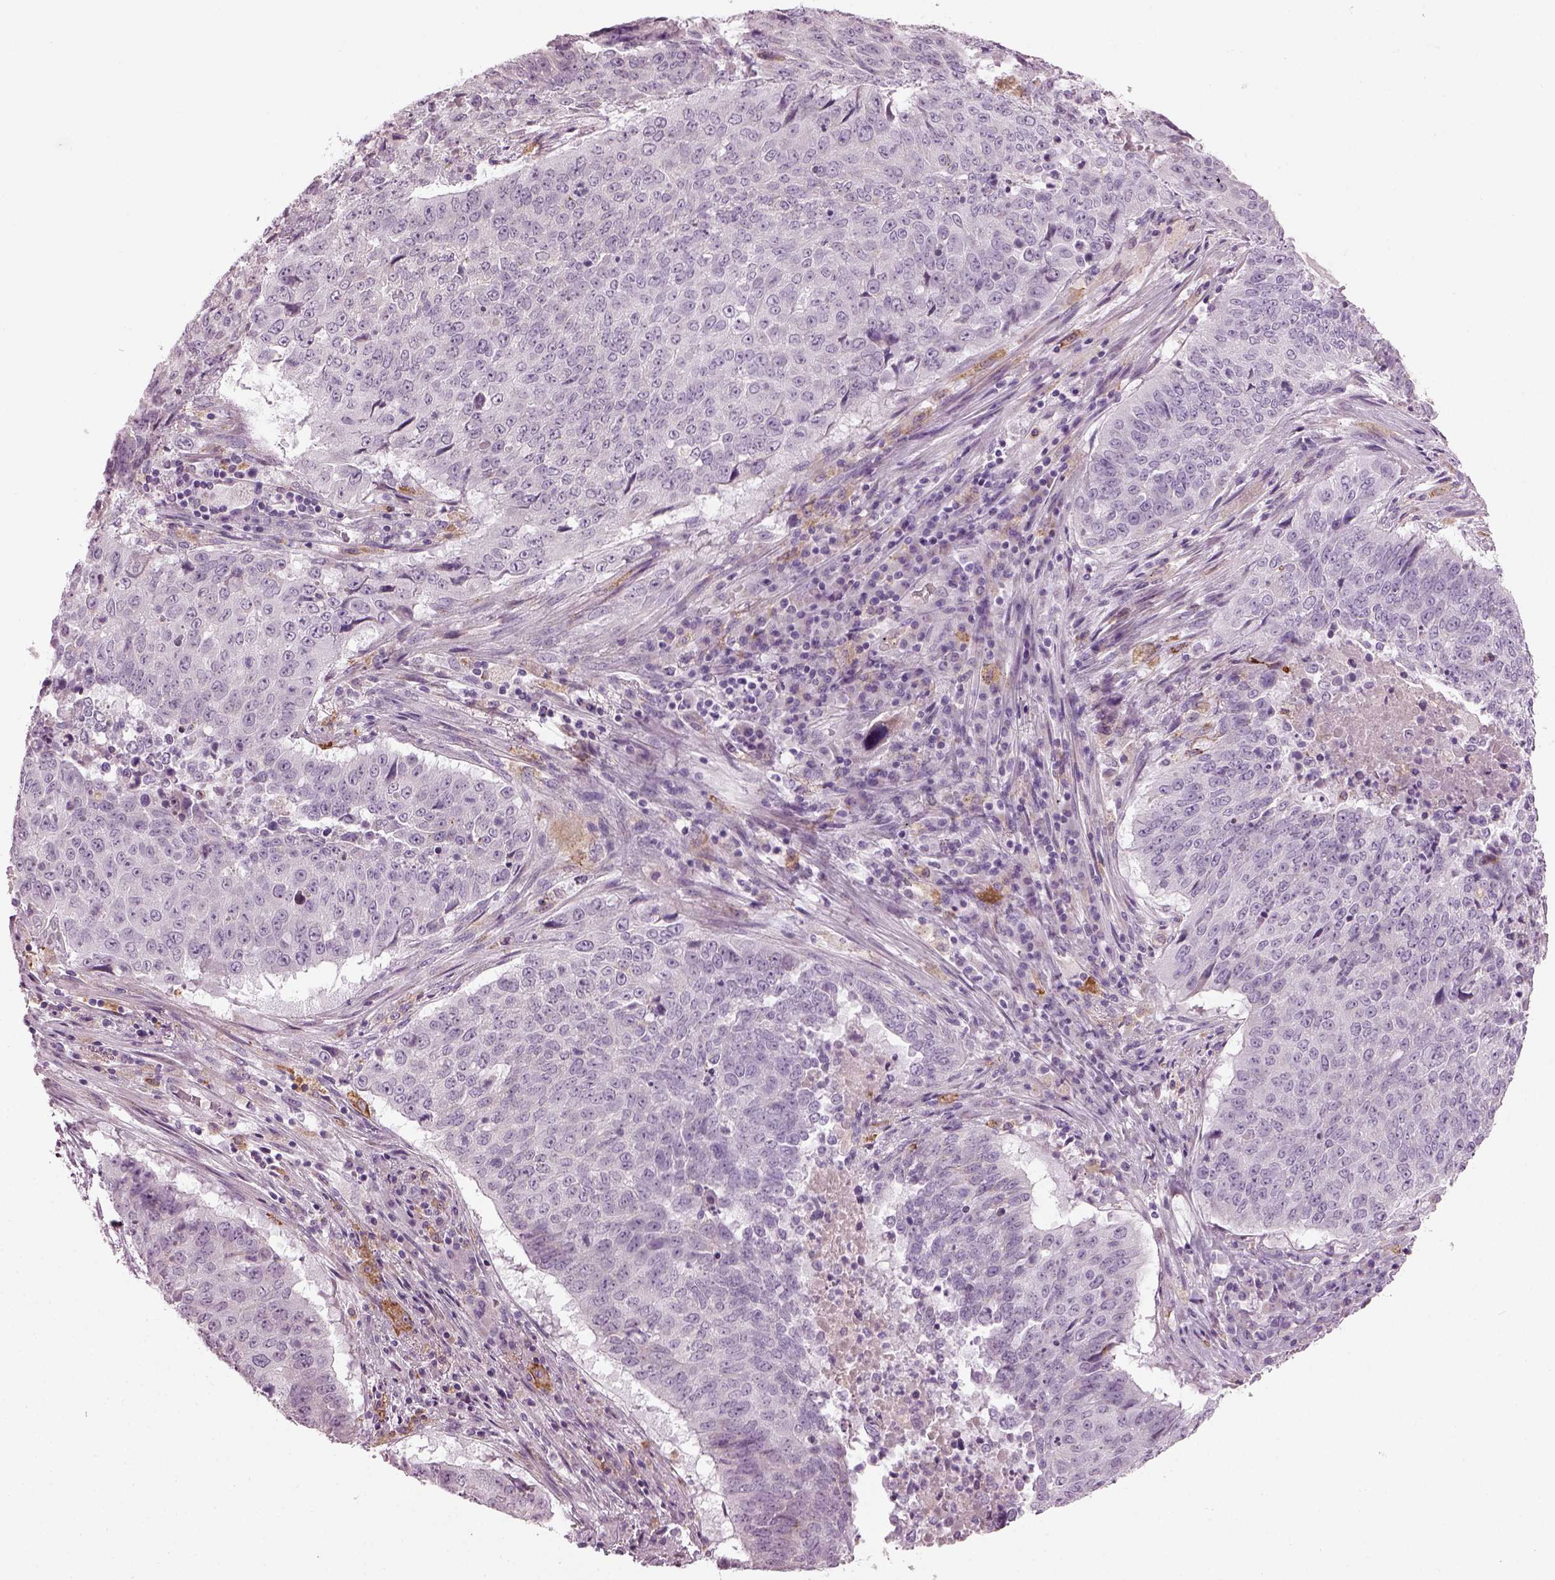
{"staining": {"intensity": "negative", "quantity": "none", "location": "none"}, "tissue": "lung cancer", "cell_type": "Tumor cells", "image_type": "cancer", "snomed": [{"axis": "morphology", "description": "Normal tissue, NOS"}, {"axis": "morphology", "description": "Squamous cell carcinoma, NOS"}, {"axis": "topography", "description": "Bronchus"}, {"axis": "topography", "description": "Lung"}], "caption": "IHC of lung cancer (squamous cell carcinoma) exhibits no expression in tumor cells. (DAB (3,3'-diaminobenzidine) immunohistochemistry (IHC) with hematoxylin counter stain).", "gene": "TMEM231", "patient": {"sex": "male", "age": 64}}